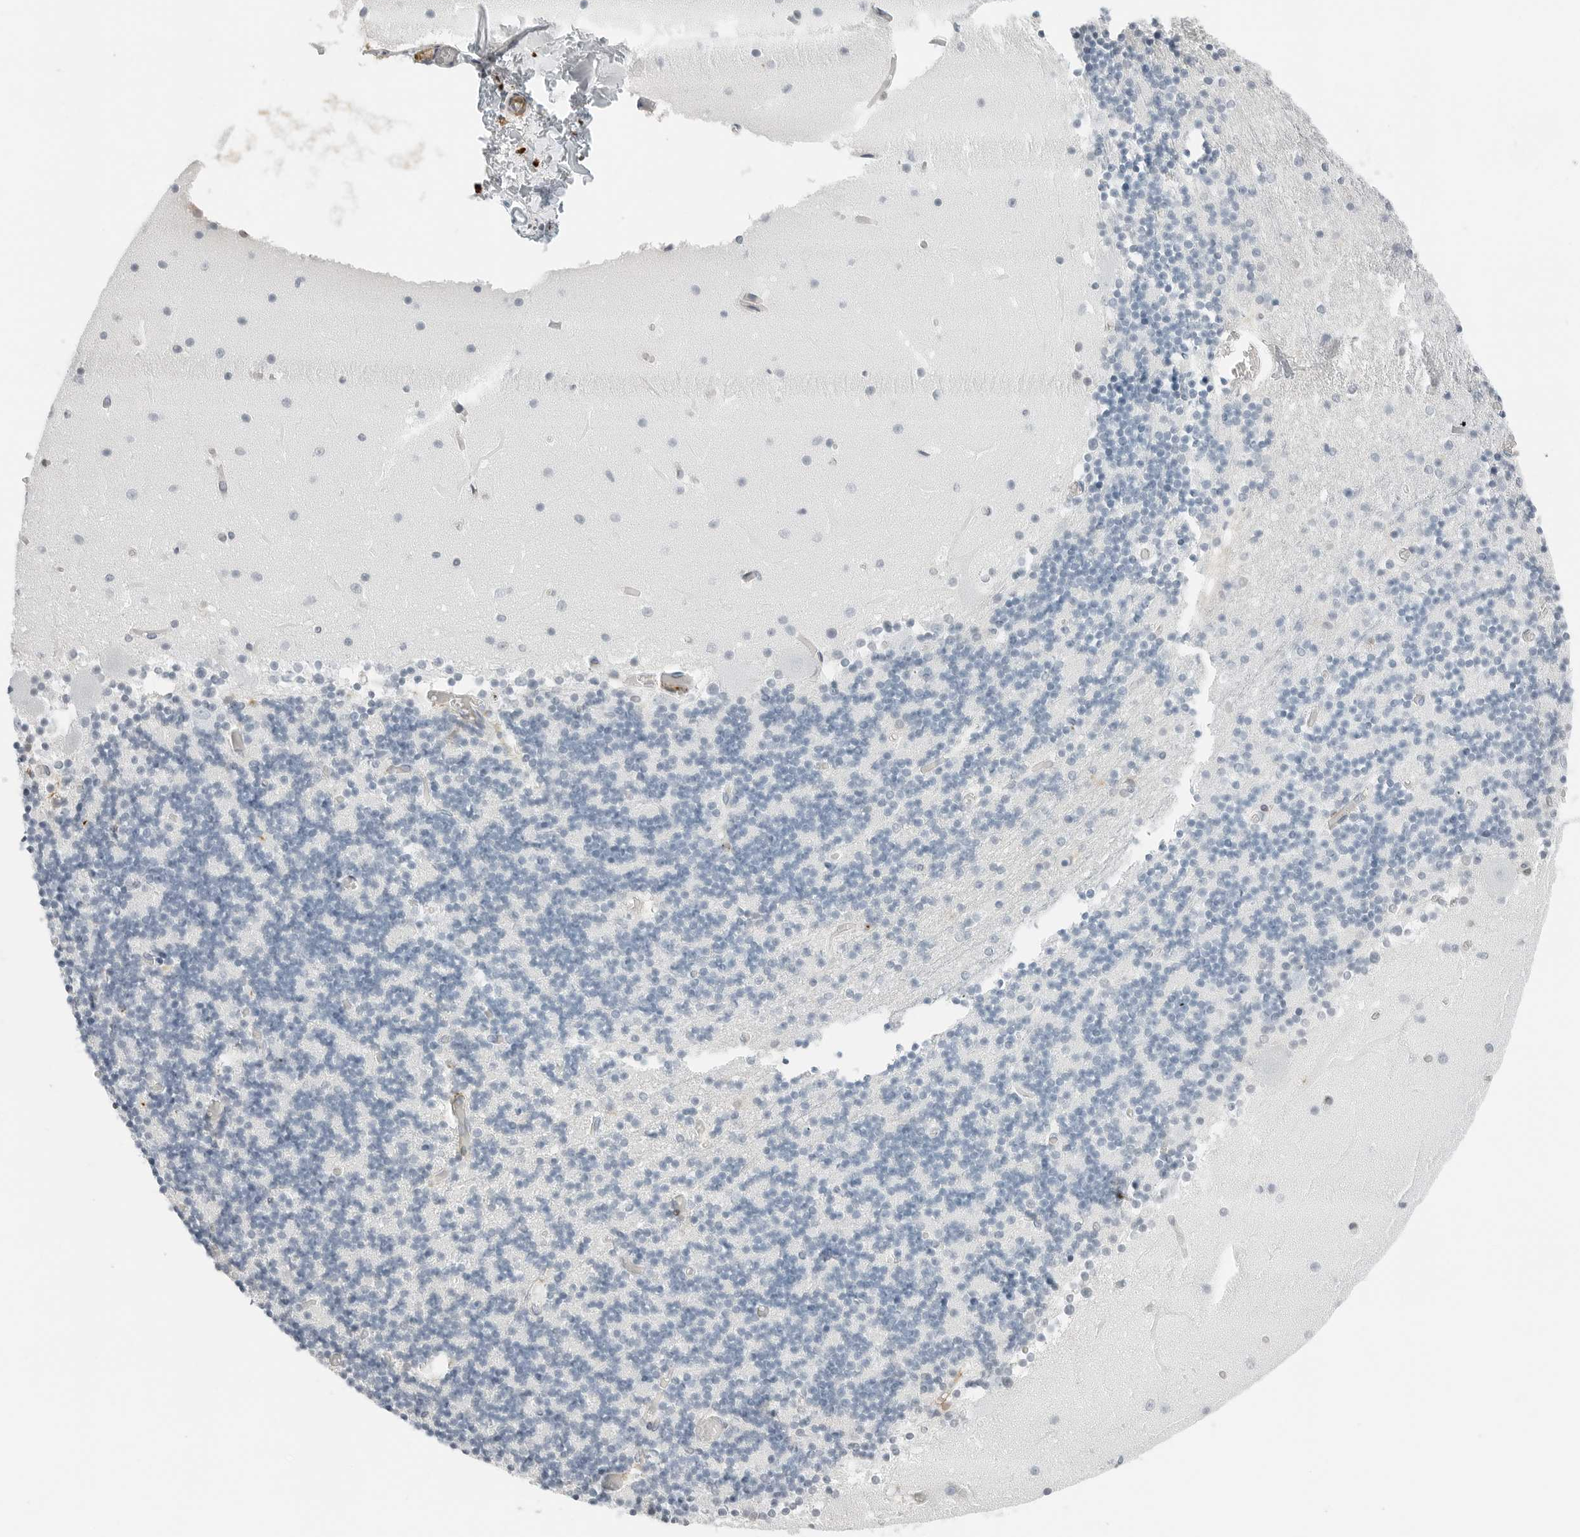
{"staining": {"intensity": "negative", "quantity": "none", "location": "none"}, "tissue": "cerebellum", "cell_type": "Cells in granular layer", "image_type": "normal", "snomed": [{"axis": "morphology", "description": "Normal tissue, NOS"}, {"axis": "topography", "description": "Cerebellum"}], "caption": "Immunohistochemical staining of unremarkable cerebellum exhibits no significant positivity in cells in granular layer. The staining is performed using DAB brown chromogen with nuclei counter-stained in using hematoxylin.", "gene": "P4HA2", "patient": {"sex": "female", "age": 28}}